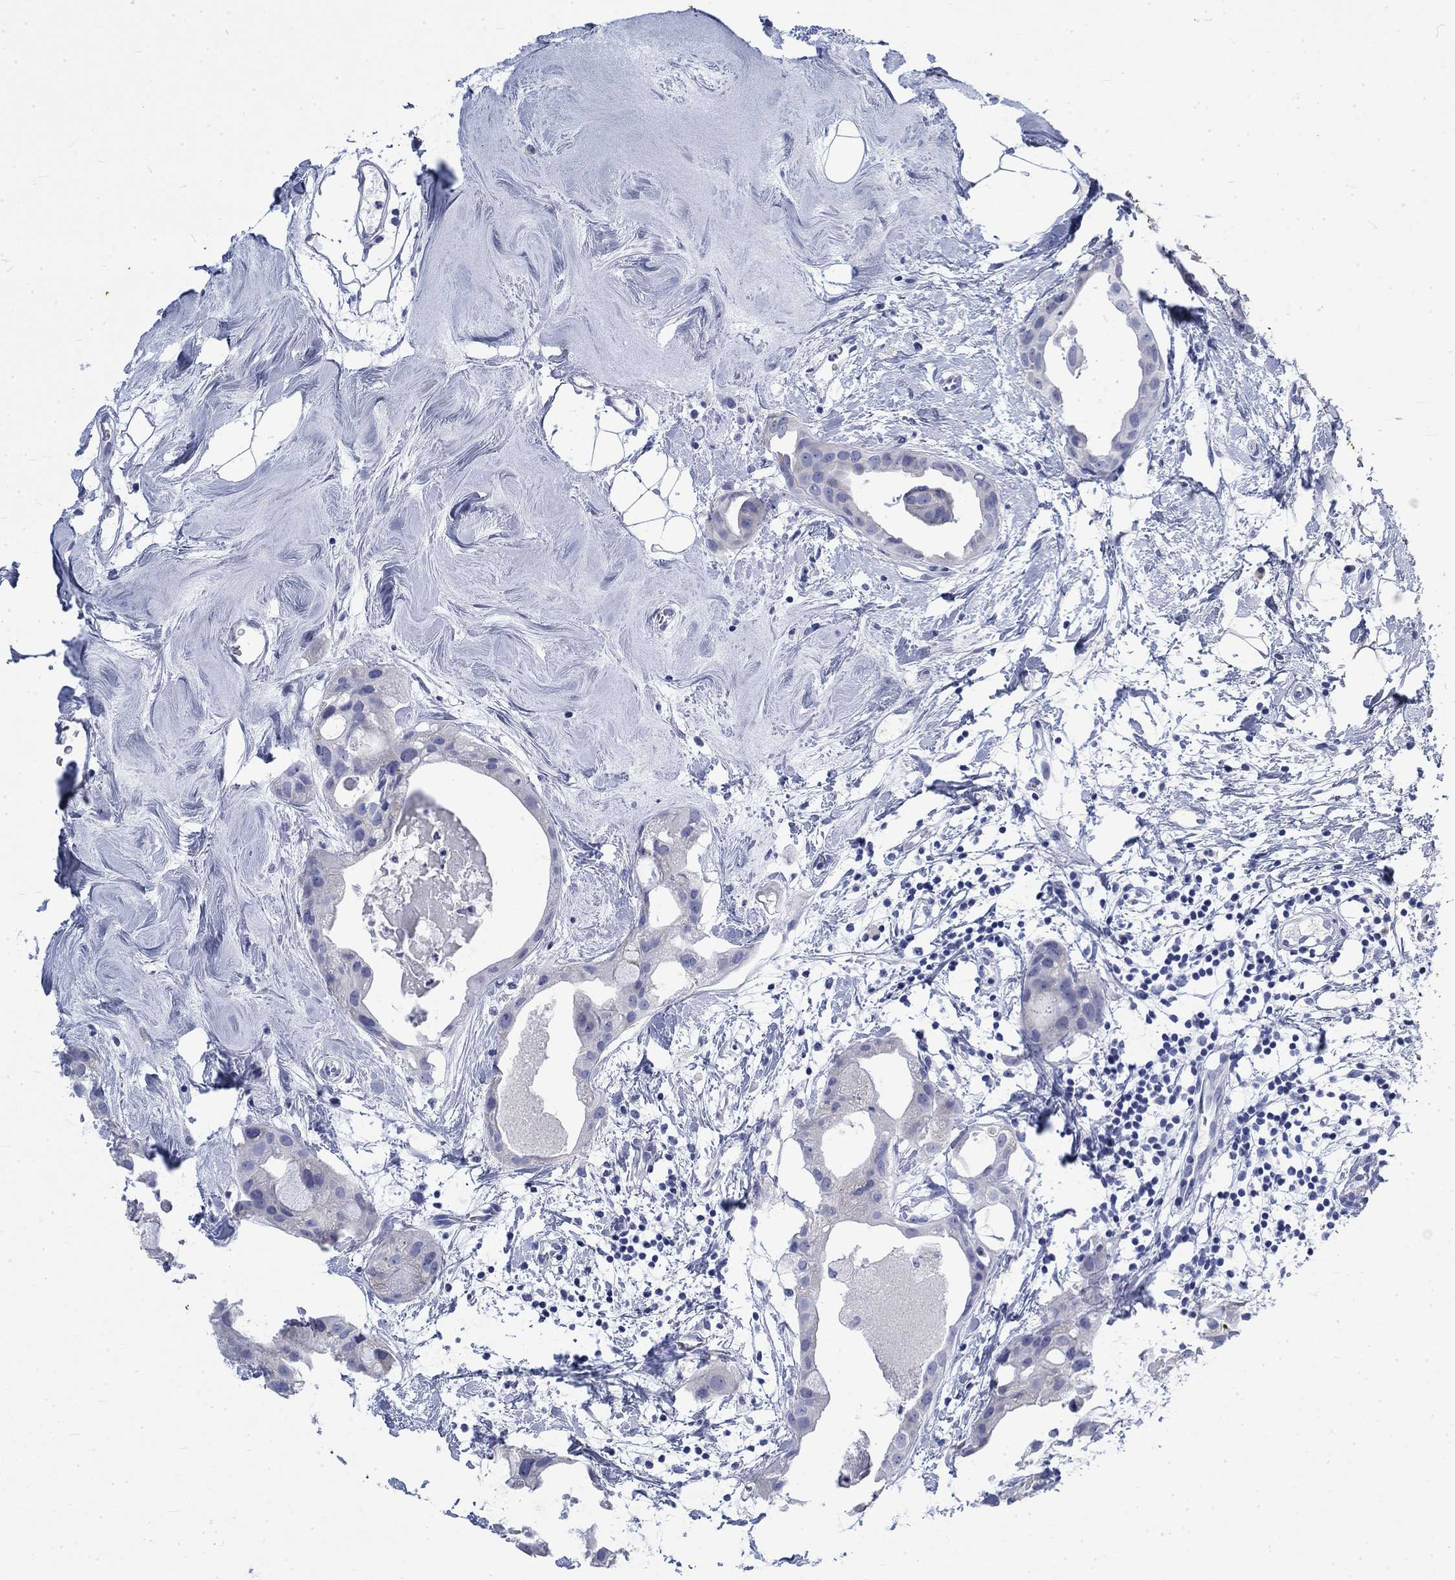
{"staining": {"intensity": "negative", "quantity": "none", "location": "none"}, "tissue": "breast cancer", "cell_type": "Tumor cells", "image_type": "cancer", "snomed": [{"axis": "morphology", "description": "Normal tissue, NOS"}, {"axis": "morphology", "description": "Duct carcinoma"}, {"axis": "topography", "description": "Breast"}], "caption": "Histopathology image shows no protein expression in tumor cells of breast cancer tissue.", "gene": "KRT76", "patient": {"sex": "female", "age": 40}}